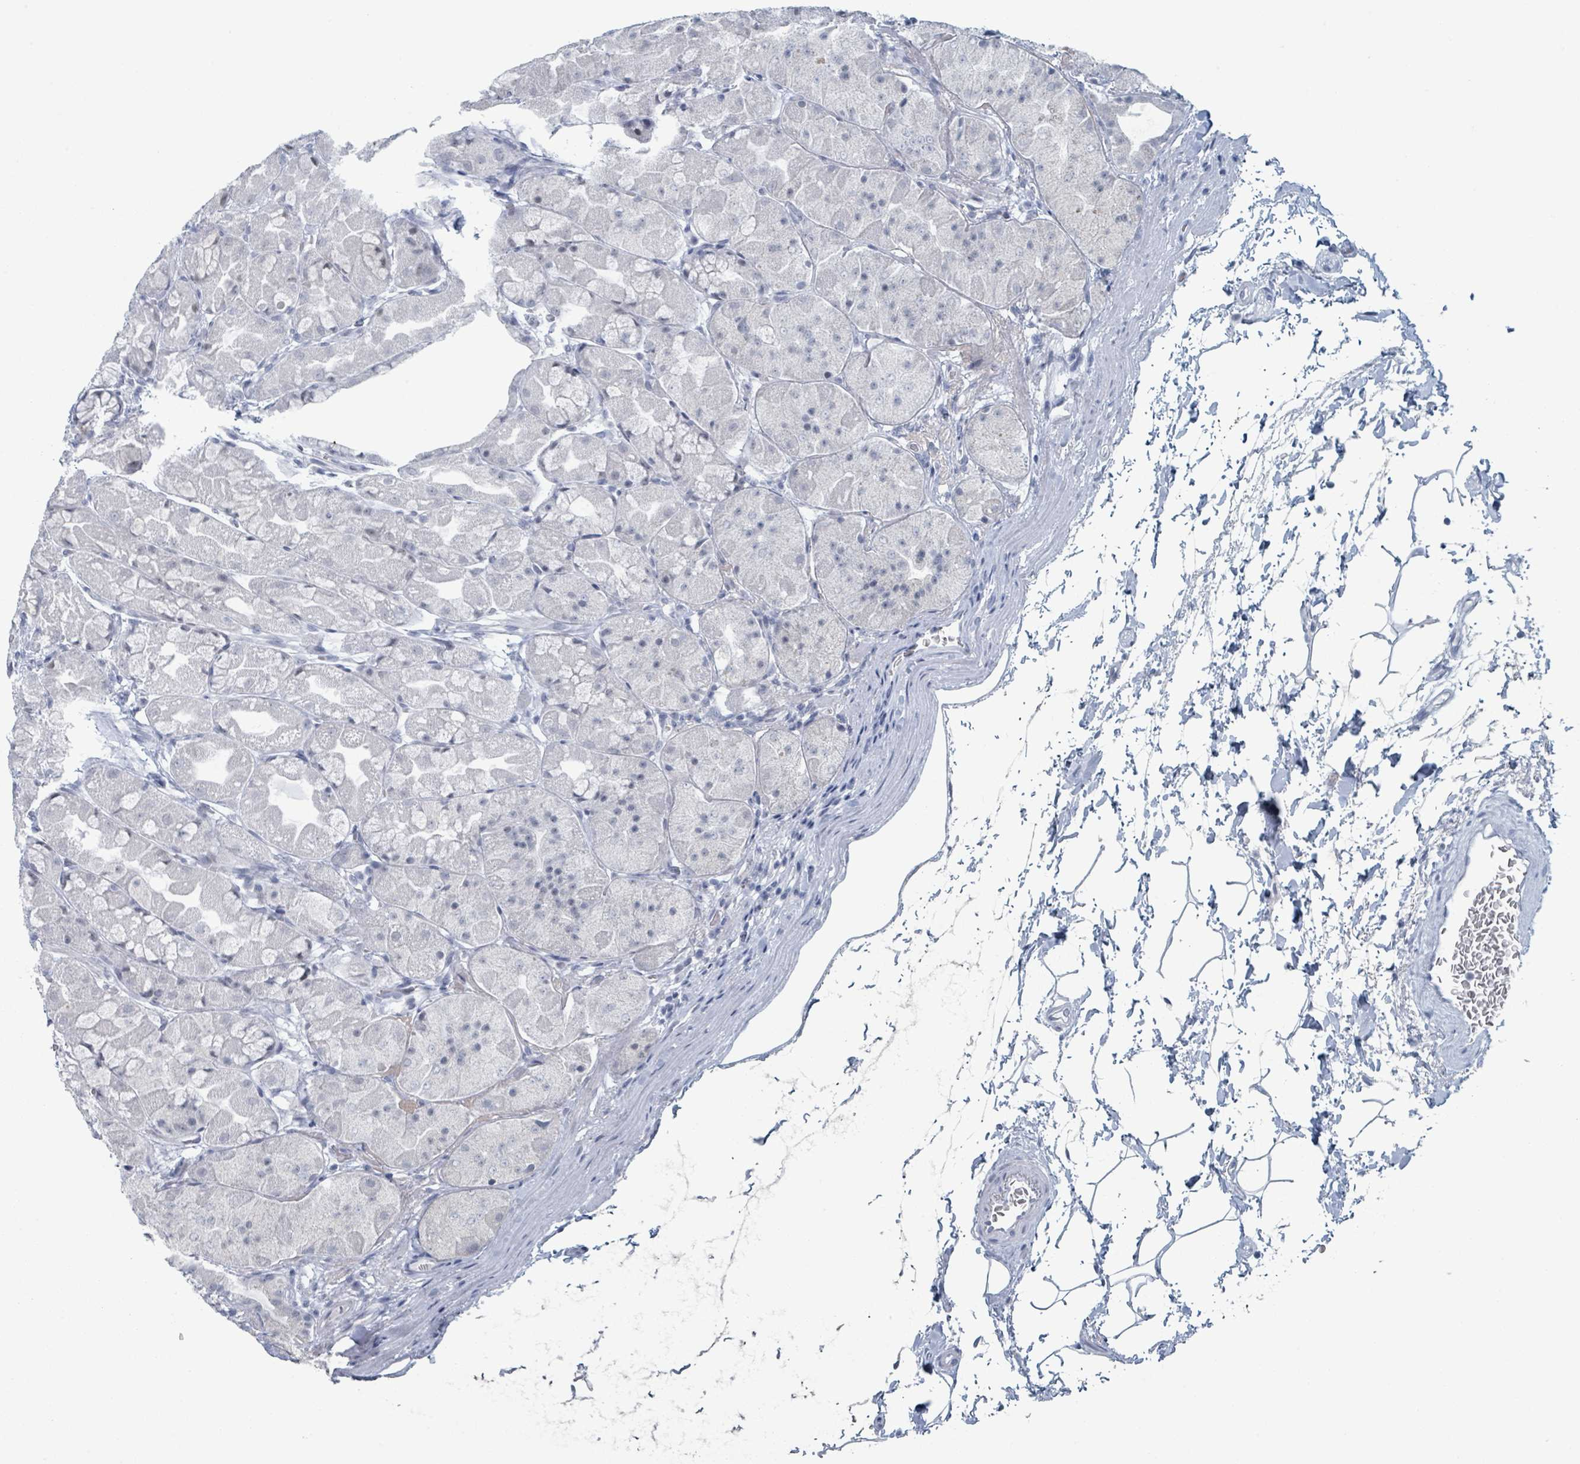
{"staining": {"intensity": "weak", "quantity": "<25%", "location": "cytoplasmic/membranous"}, "tissue": "stomach", "cell_type": "Glandular cells", "image_type": "normal", "snomed": [{"axis": "morphology", "description": "Normal tissue, NOS"}, {"axis": "topography", "description": "Stomach"}], "caption": "Immunohistochemistry (IHC) image of benign stomach: human stomach stained with DAB (3,3'-diaminobenzidine) exhibits no significant protein positivity in glandular cells. Brightfield microscopy of immunohistochemistry stained with DAB (3,3'-diaminobenzidine) (brown) and hematoxylin (blue), captured at high magnification.", "gene": "GPR15LG", "patient": {"sex": "male", "age": 57}}